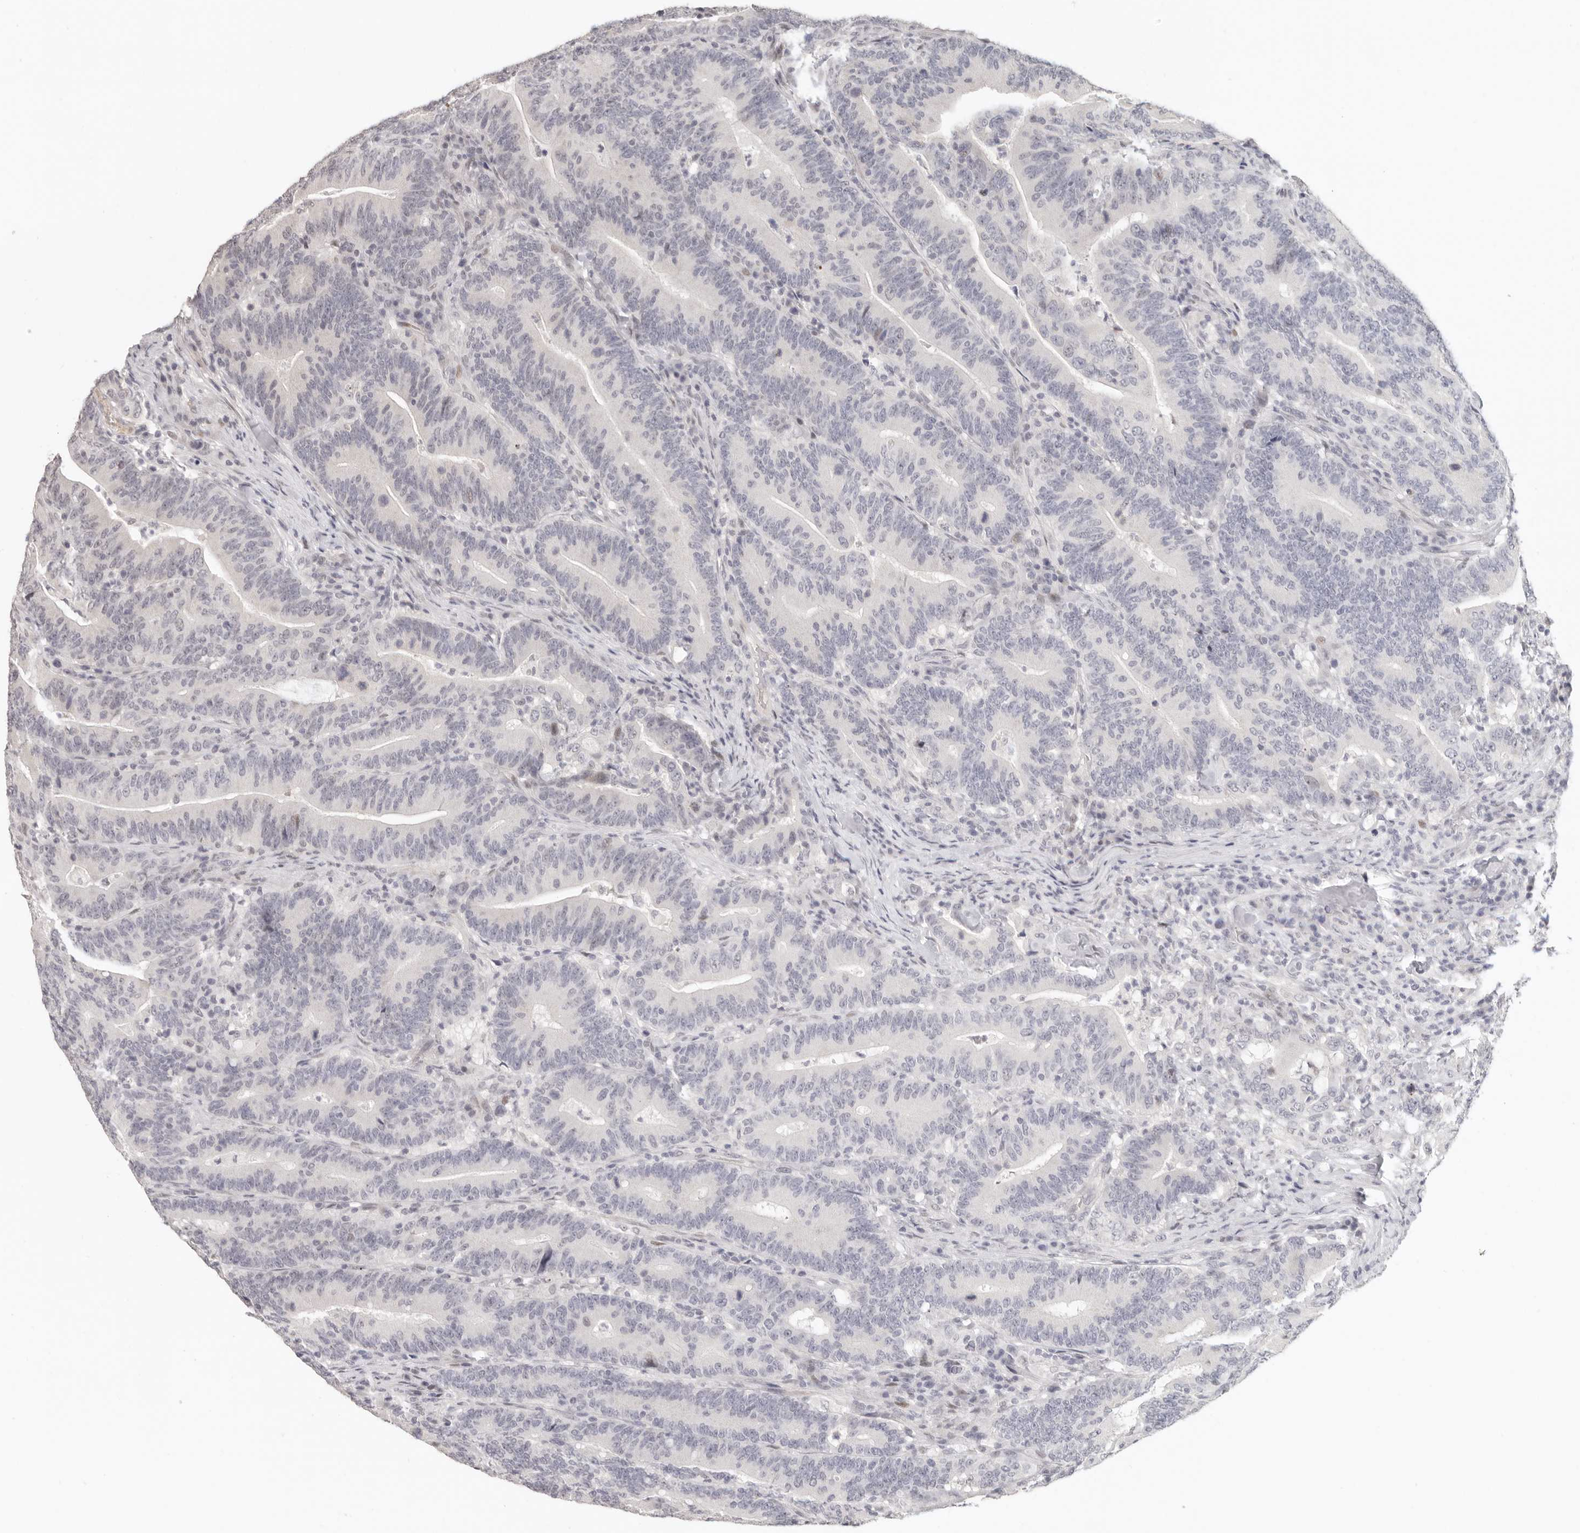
{"staining": {"intensity": "negative", "quantity": "none", "location": "none"}, "tissue": "colorectal cancer", "cell_type": "Tumor cells", "image_type": "cancer", "snomed": [{"axis": "morphology", "description": "Adenocarcinoma, NOS"}, {"axis": "topography", "description": "Colon"}], "caption": "This is a histopathology image of immunohistochemistry staining of colorectal adenocarcinoma, which shows no expression in tumor cells.", "gene": "GPBP1L1", "patient": {"sex": "female", "age": 66}}